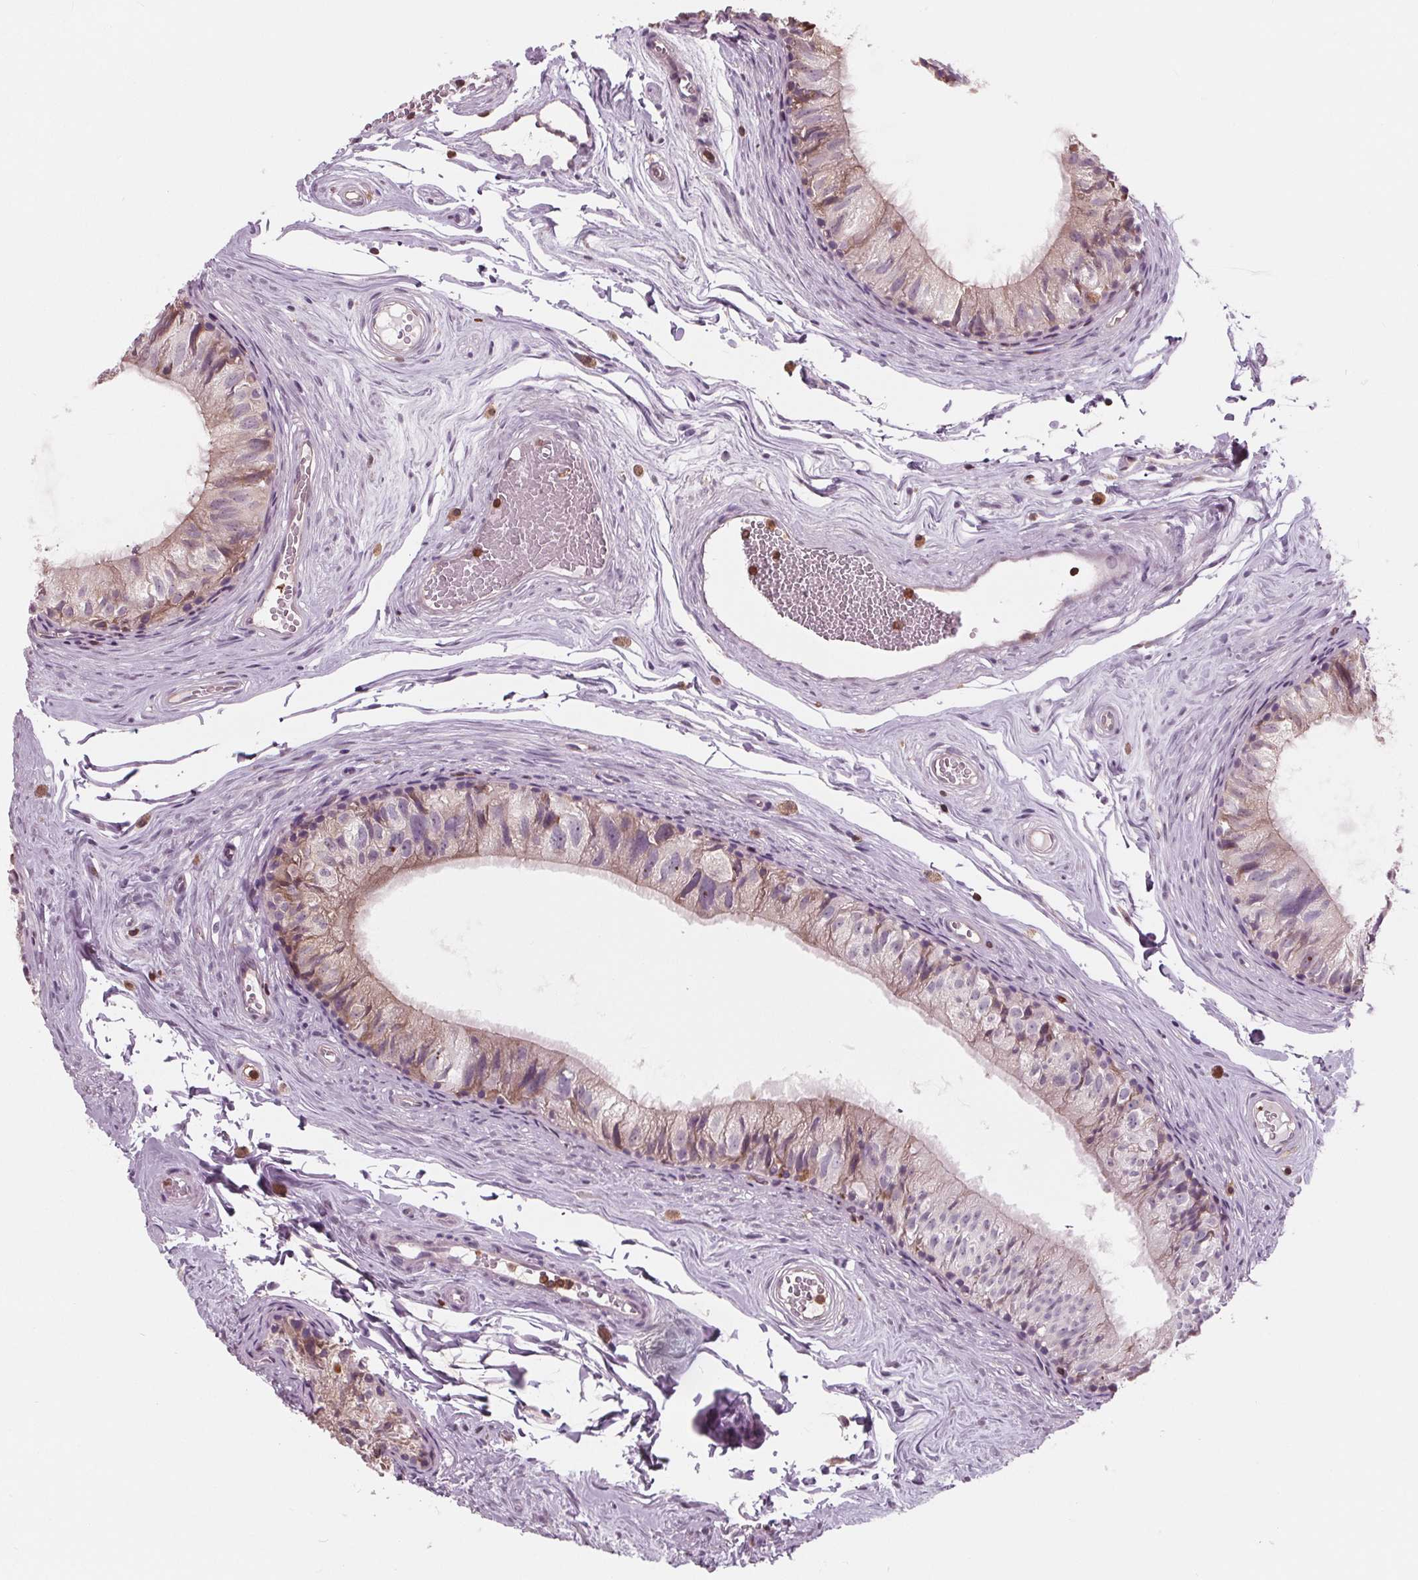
{"staining": {"intensity": "negative", "quantity": "none", "location": "none"}, "tissue": "epididymis", "cell_type": "Glandular cells", "image_type": "normal", "snomed": [{"axis": "morphology", "description": "Normal tissue, NOS"}, {"axis": "topography", "description": "Epididymis"}], "caption": "IHC photomicrograph of unremarkable human epididymis stained for a protein (brown), which displays no expression in glandular cells.", "gene": "ARHGAP25", "patient": {"sex": "male", "age": 45}}